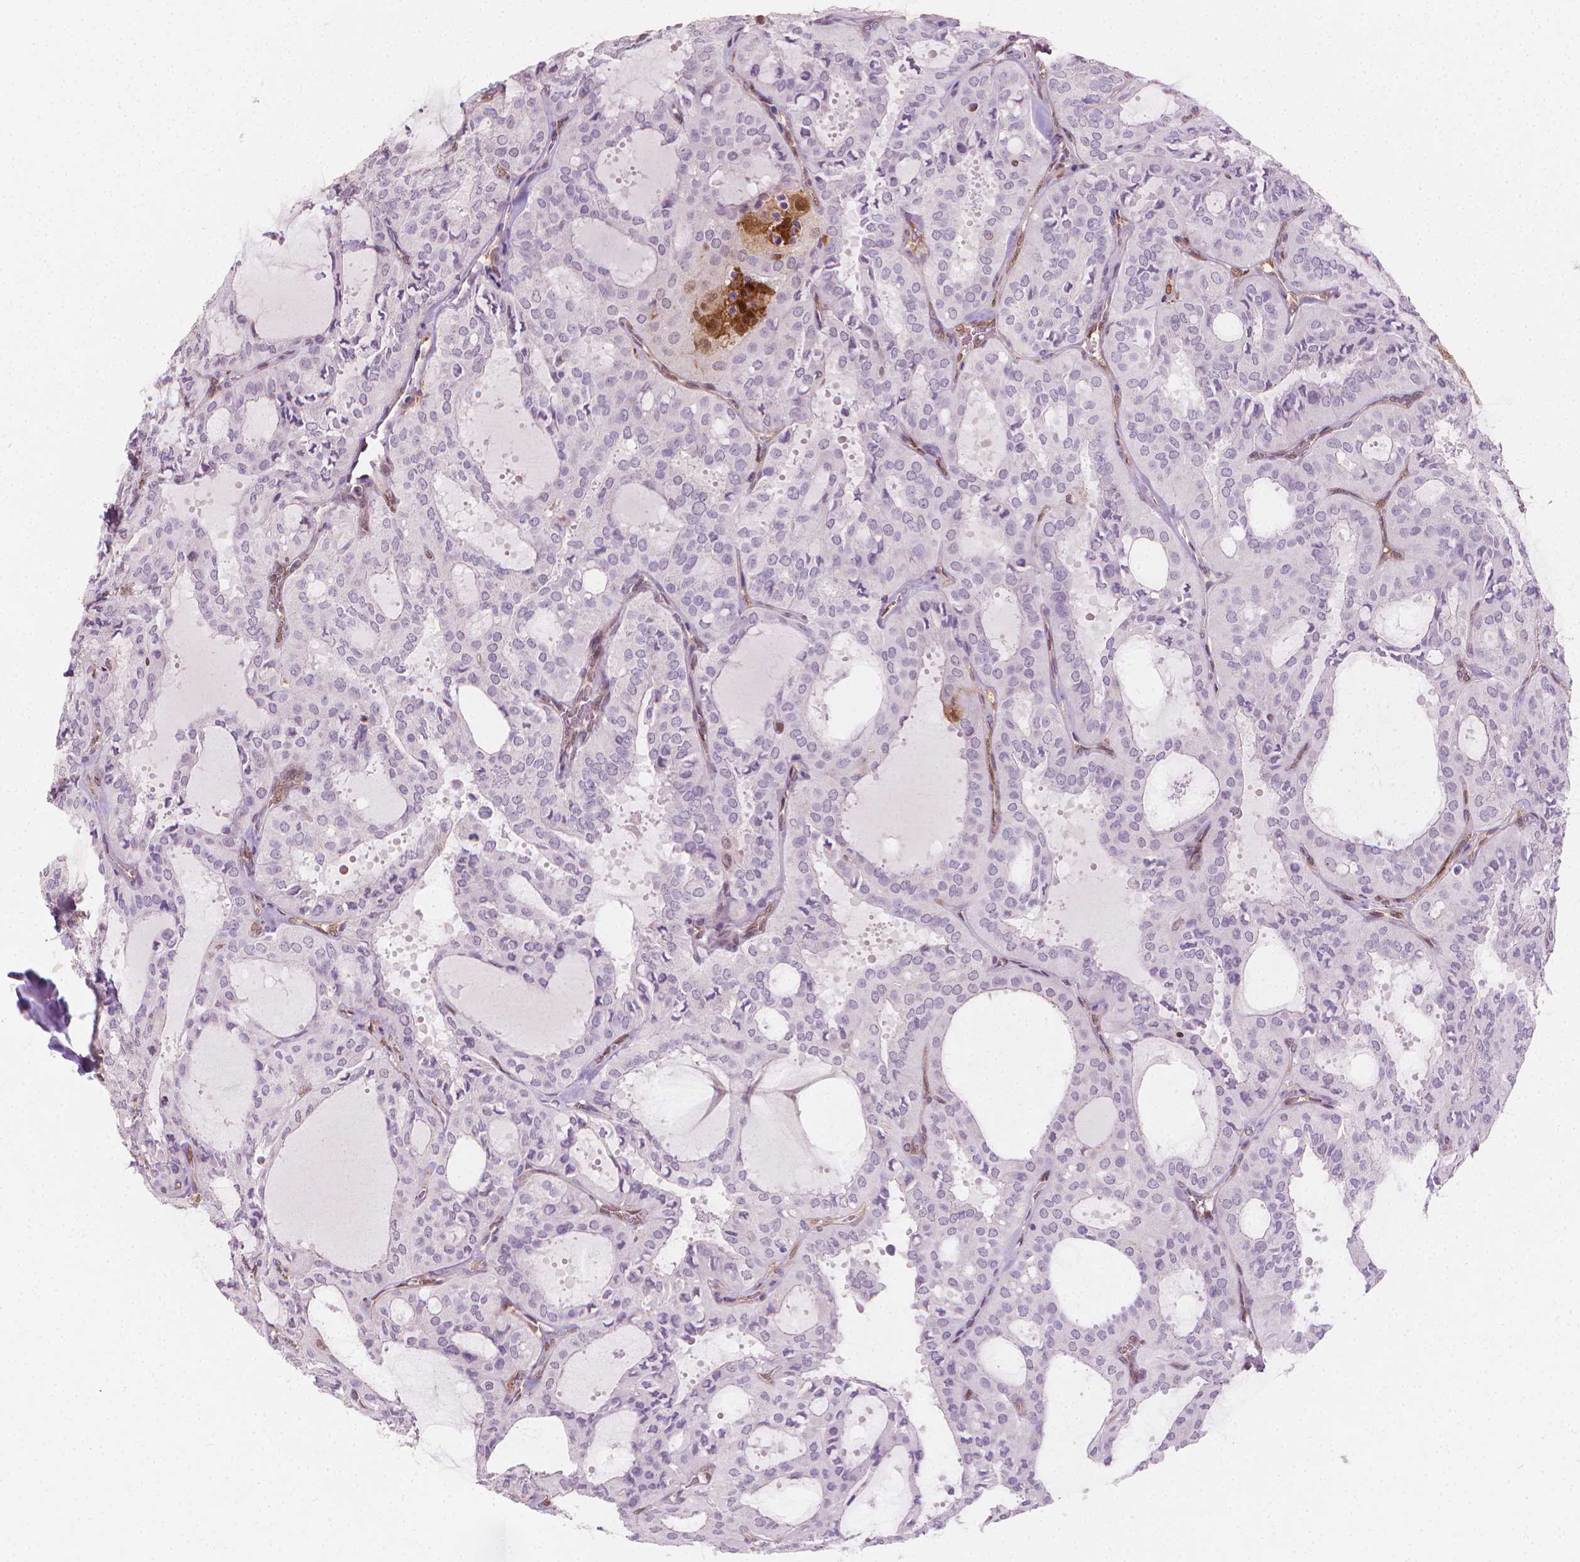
{"staining": {"intensity": "negative", "quantity": "none", "location": "none"}, "tissue": "thyroid cancer", "cell_type": "Tumor cells", "image_type": "cancer", "snomed": [{"axis": "morphology", "description": "Follicular adenoma carcinoma, NOS"}, {"axis": "topography", "description": "Thyroid gland"}], "caption": "This is an immunohistochemistry micrograph of thyroid cancer (follicular adenoma carcinoma). There is no staining in tumor cells.", "gene": "TNFAIP2", "patient": {"sex": "male", "age": 75}}